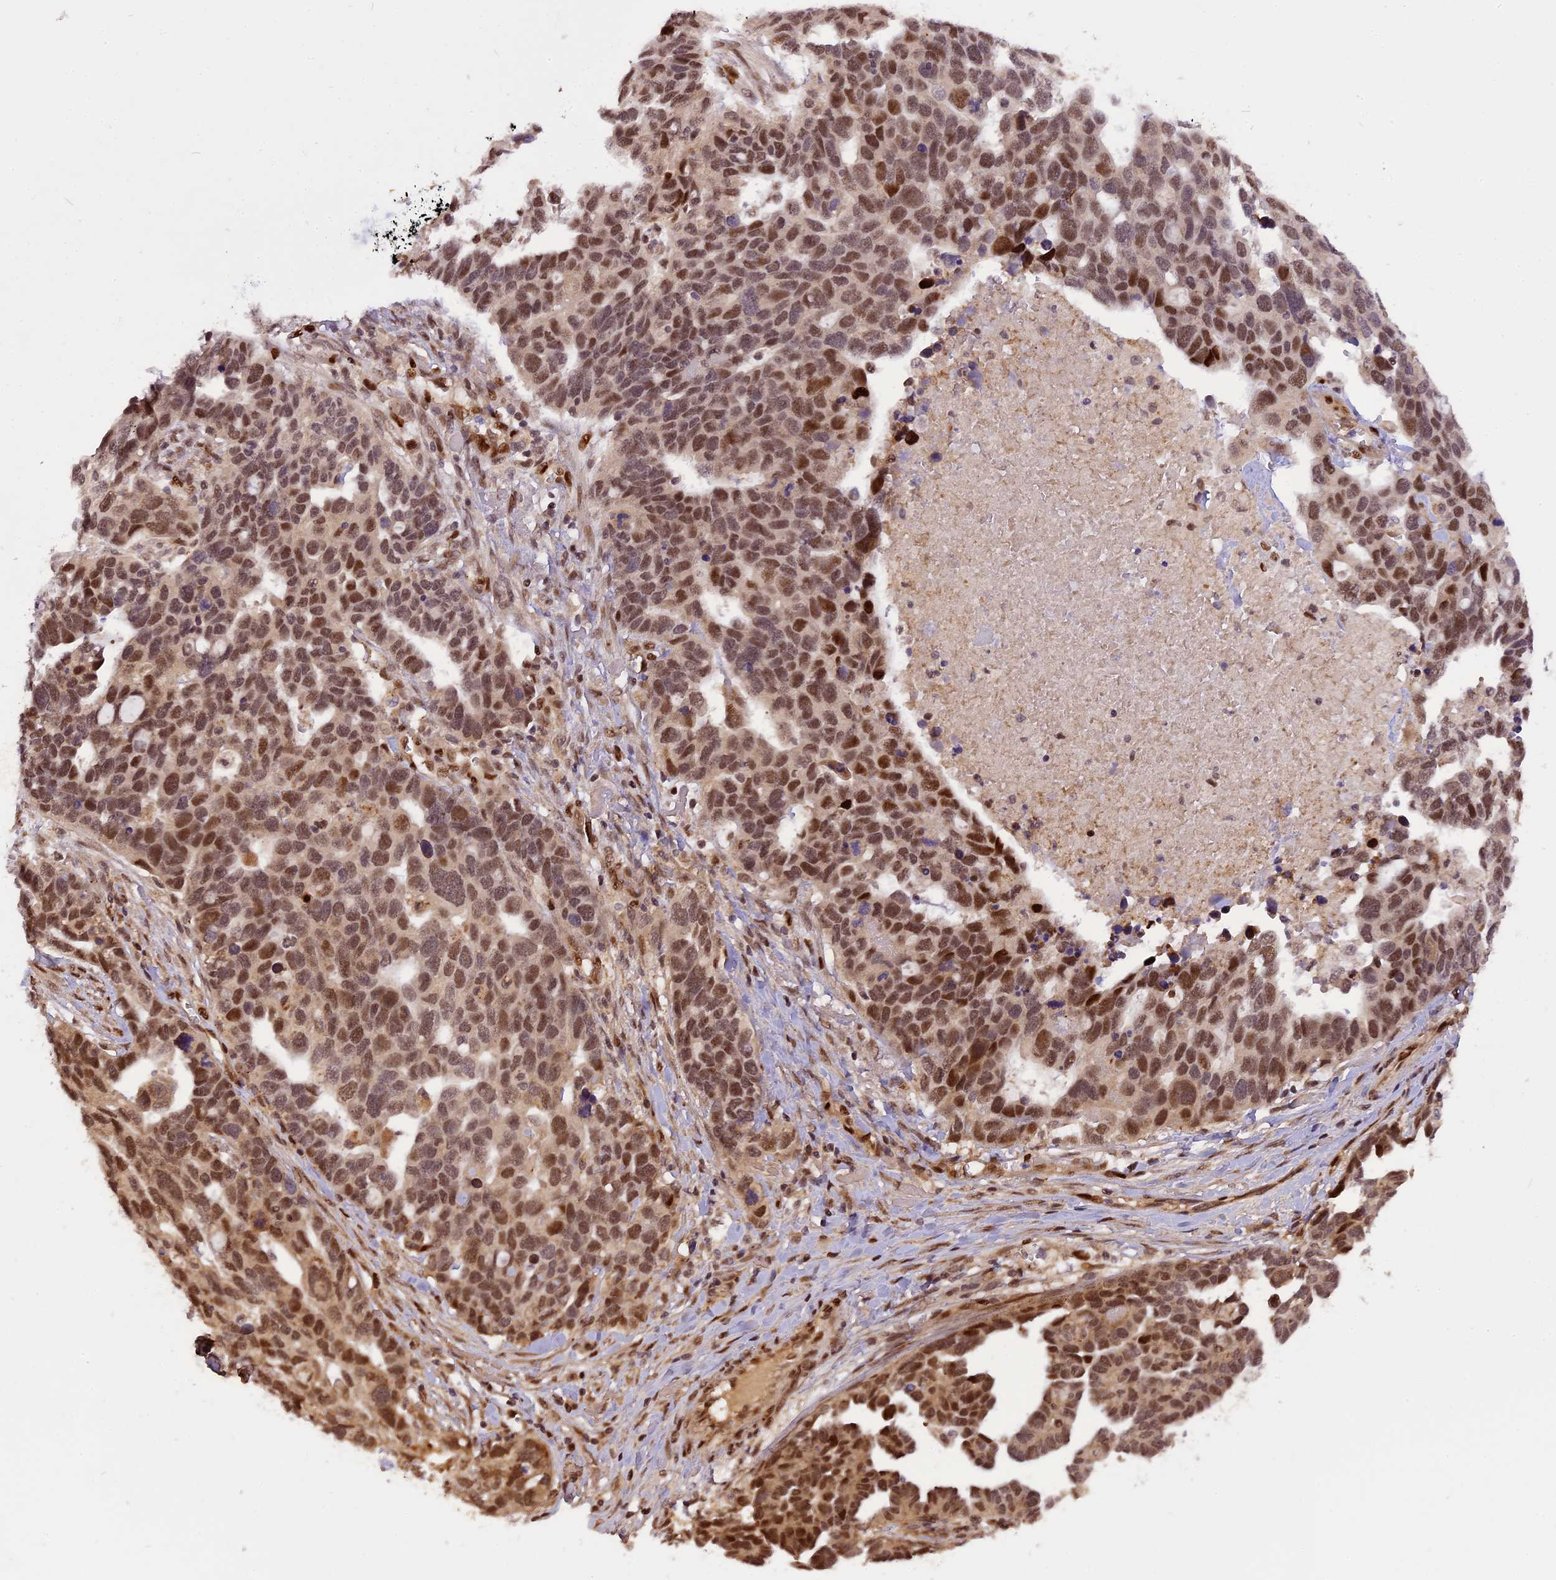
{"staining": {"intensity": "moderate", "quantity": ">75%", "location": "nuclear"}, "tissue": "ovarian cancer", "cell_type": "Tumor cells", "image_type": "cancer", "snomed": [{"axis": "morphology", "description": "Cystadenocarcinoma, serous, NOS"}, {"axis": "topography", "description": "Ovary"}], "caption": "High-power microscopy captured an immunohistochemistry (IHC) micrograph of ovarian cancer, revealing moderate nuclear expression in about >75% of tumor cells.", "gene": "MICALL1", "patient": {"sex": "female", "age": 54}}